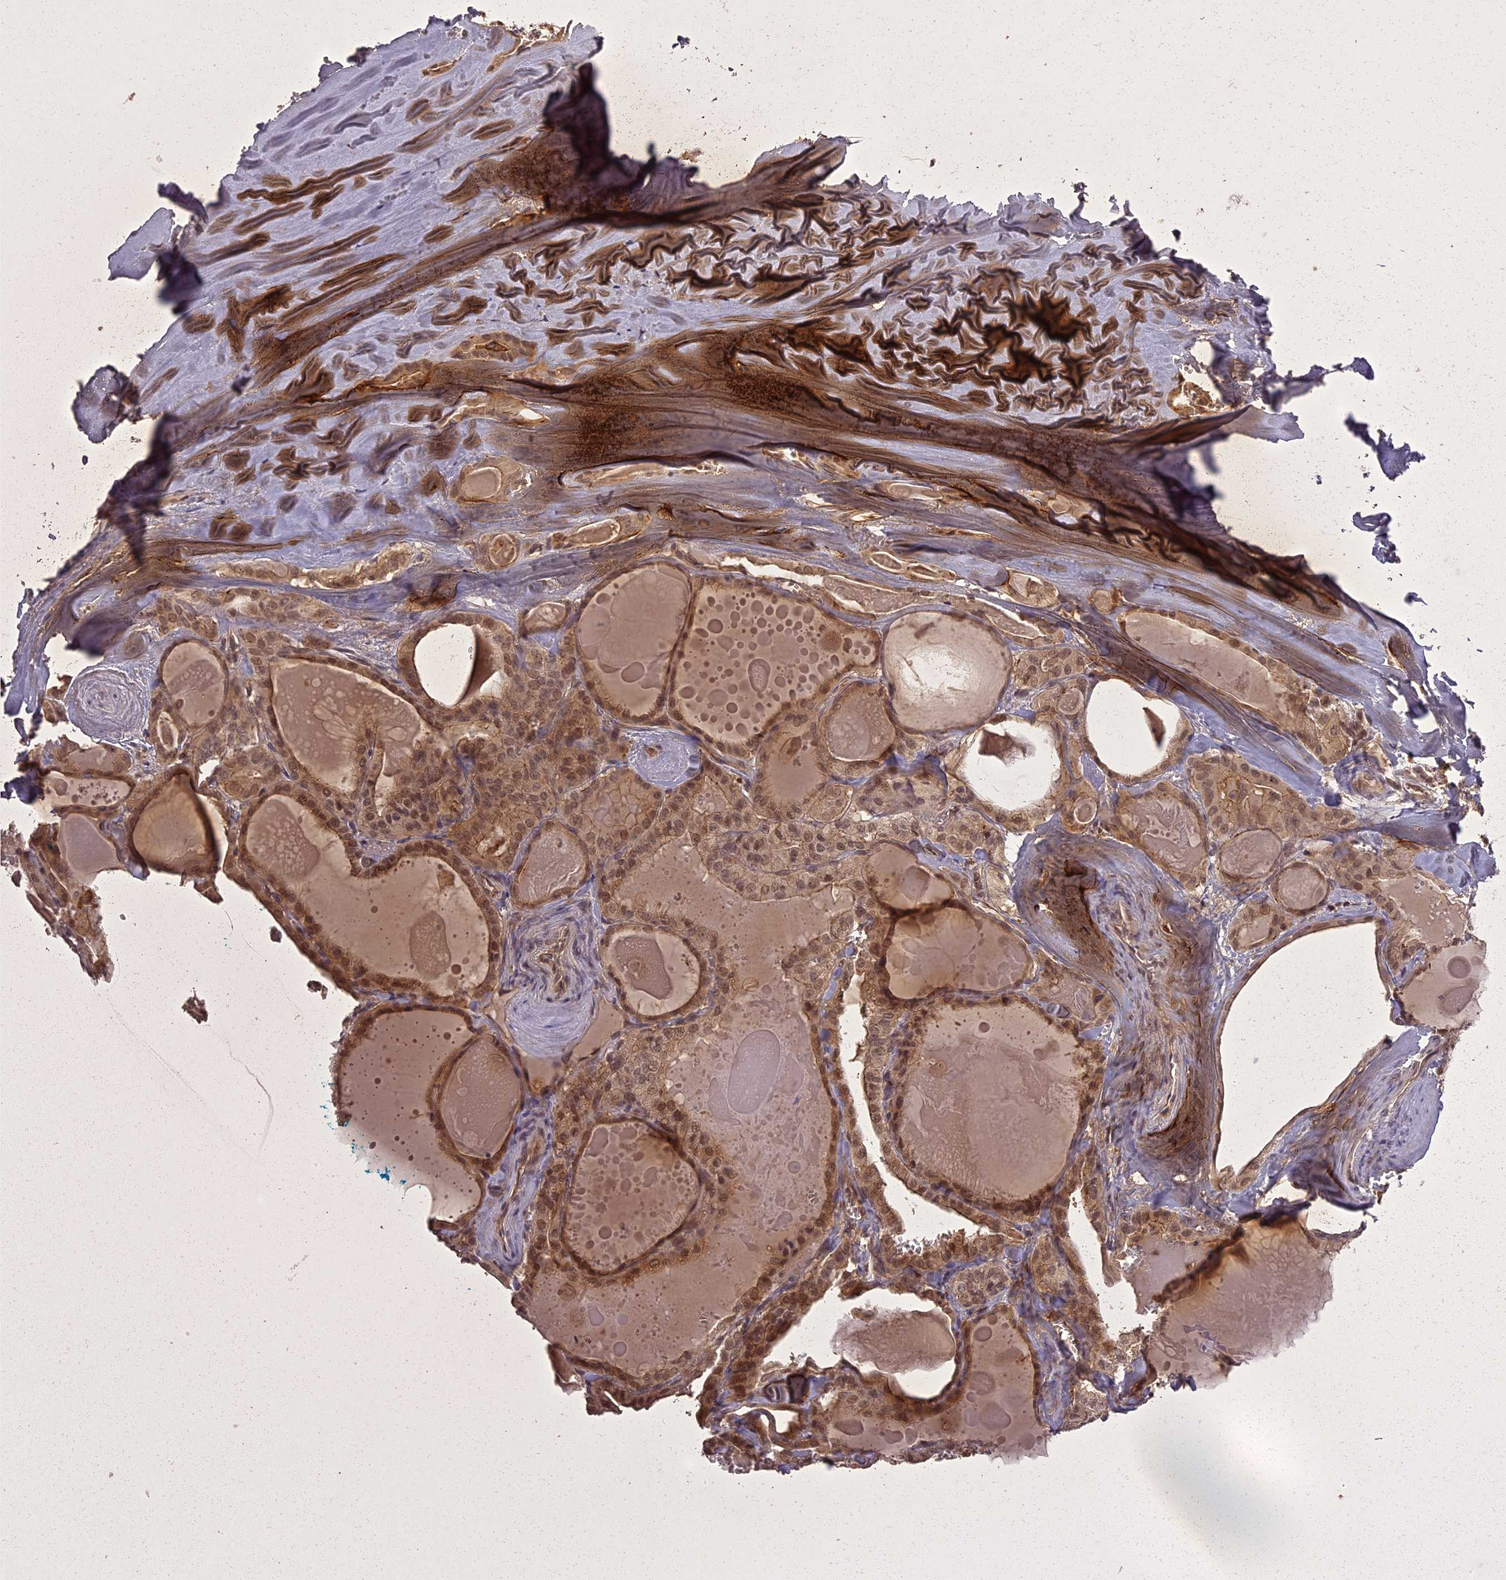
{"staining": {"intensity": "moderate", "quantity": ">75%", "location": "cytoplasmic/membranous,nuclear"}, "tissue": "thyroid cancer", "cell_type": "Tumor cells", "image_type": "cancer", "snomed": [{"axis": "morphology", "description": "Papillary adenocarcinoma, NOS"}, {"axis": "topography", "description": "Thyroid gland"}], "caption": "This is a histology image of immunohistochemistry (IHC) staining of thyroid papillary adenocarcinoma, which shows moderate positivity in the cytoplasmic/membranous and nuclear of tumor cells.", "gene": "ING5", "patient": {"sex": "male", "age": 52}}